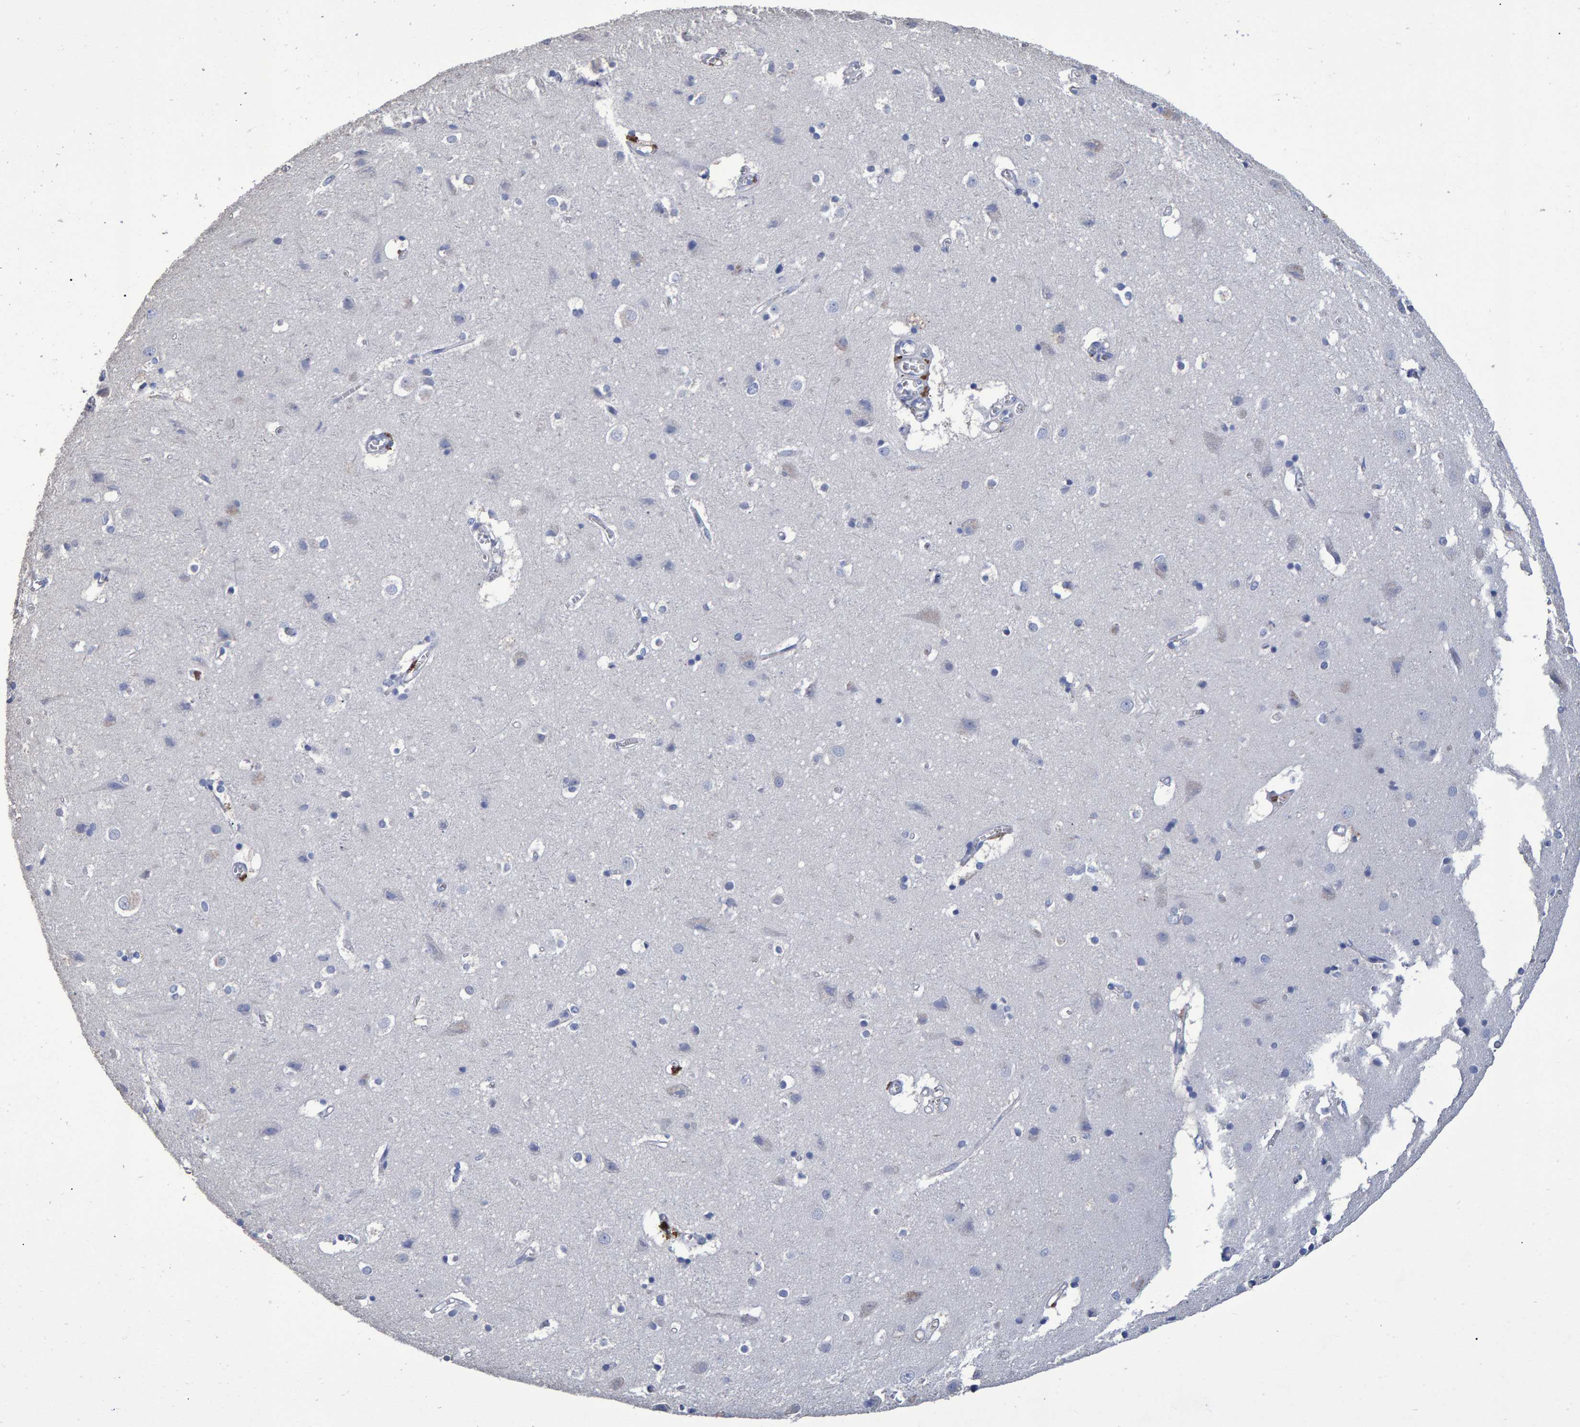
{"staining": {"intensity": "negative", "quantity": "none", "location": "none"}, "tissue": "cerebral cortex", "cell_type": "Endothelial cells", "image_type": "normal", "snomed": [{"axis": "morphology", "description": "Normal tissue, NOS"}, {"axis": "topography", "description": "Cerebral cortex"}], "caption": "A high-resolution photomicrograph shows immunohistochemistry staining of unremarkable cerebral cortex, which demonstrates no significant positivity in endothelial cells.", "gene": "HEMGN", "patient": {"sex": "male", "age": 54}}